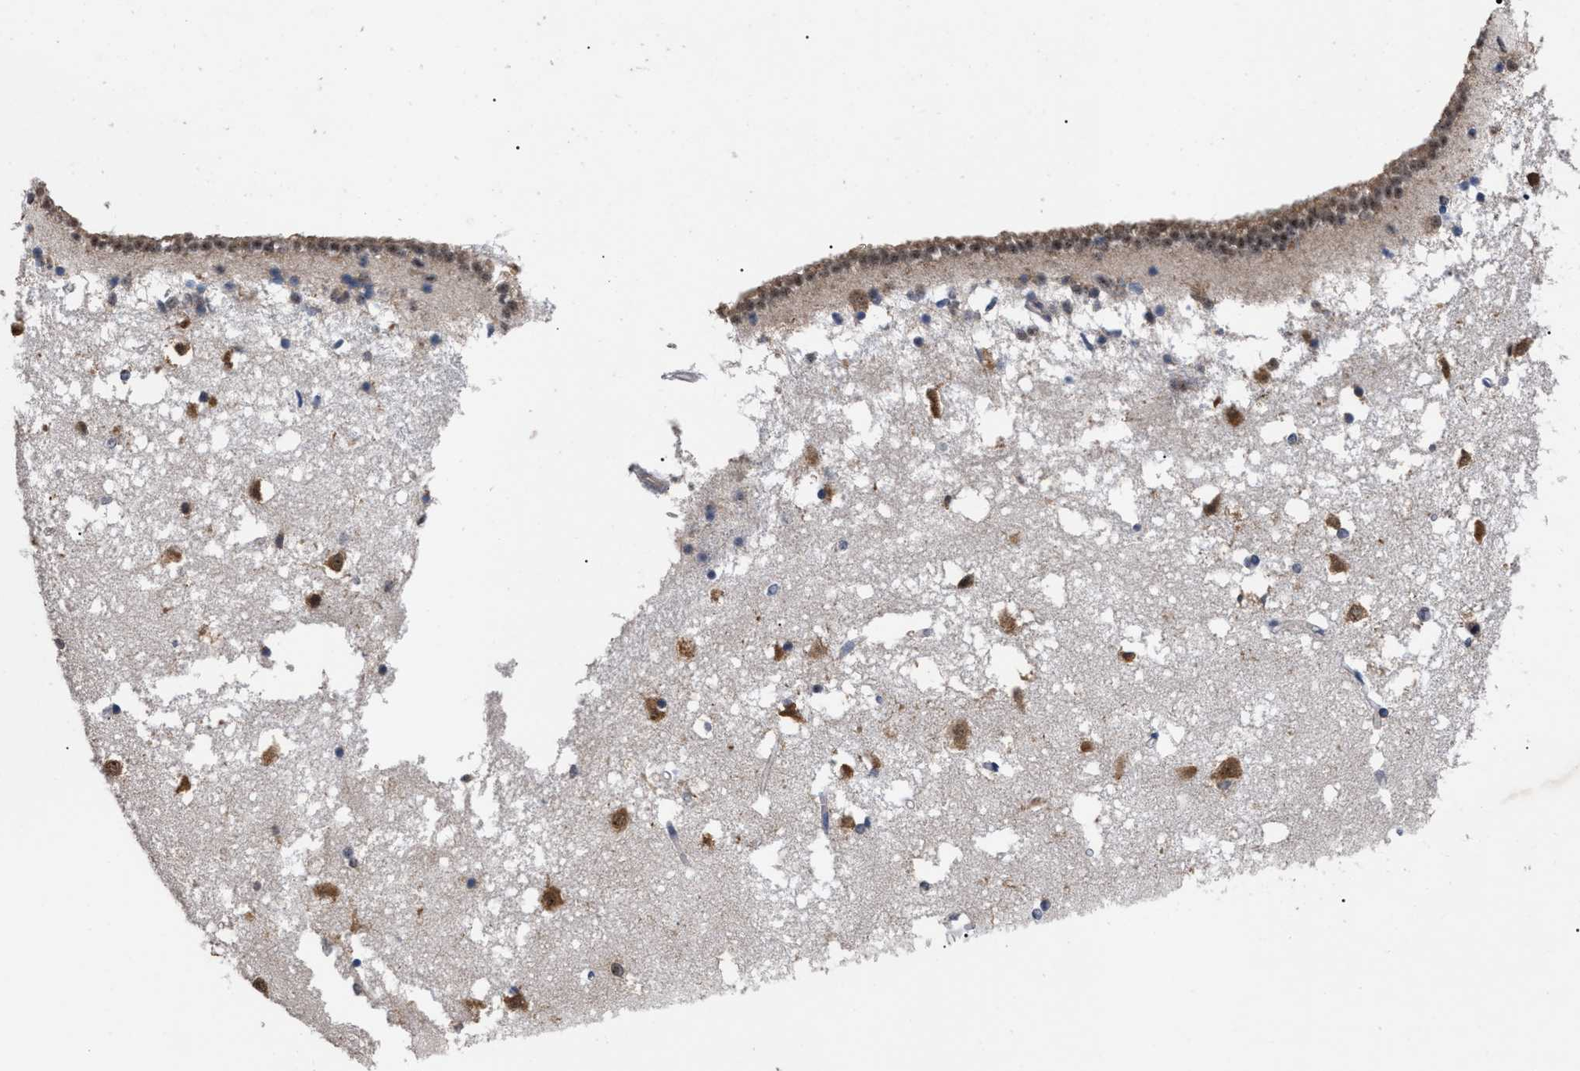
{"staining": {"intensity": "moderate", "quantity": "<25%", "location": "cytoplasmic/membranous"}, "tissue": "caudate", "cell_type": "Glial cells", "image_type": "normal", "snomed": [{"axis": "morphology", "description": "Normal tissue, NOS"}, {"axis": "topography", "description": "Lateral ventricle wall"}], "caption": "Moderate cytoplasmic/membranous protein positivity is seen in about <25% of glial cells in caudate.", "gene": "UPF1", "patient": {"sex": "male", "age": 45}}